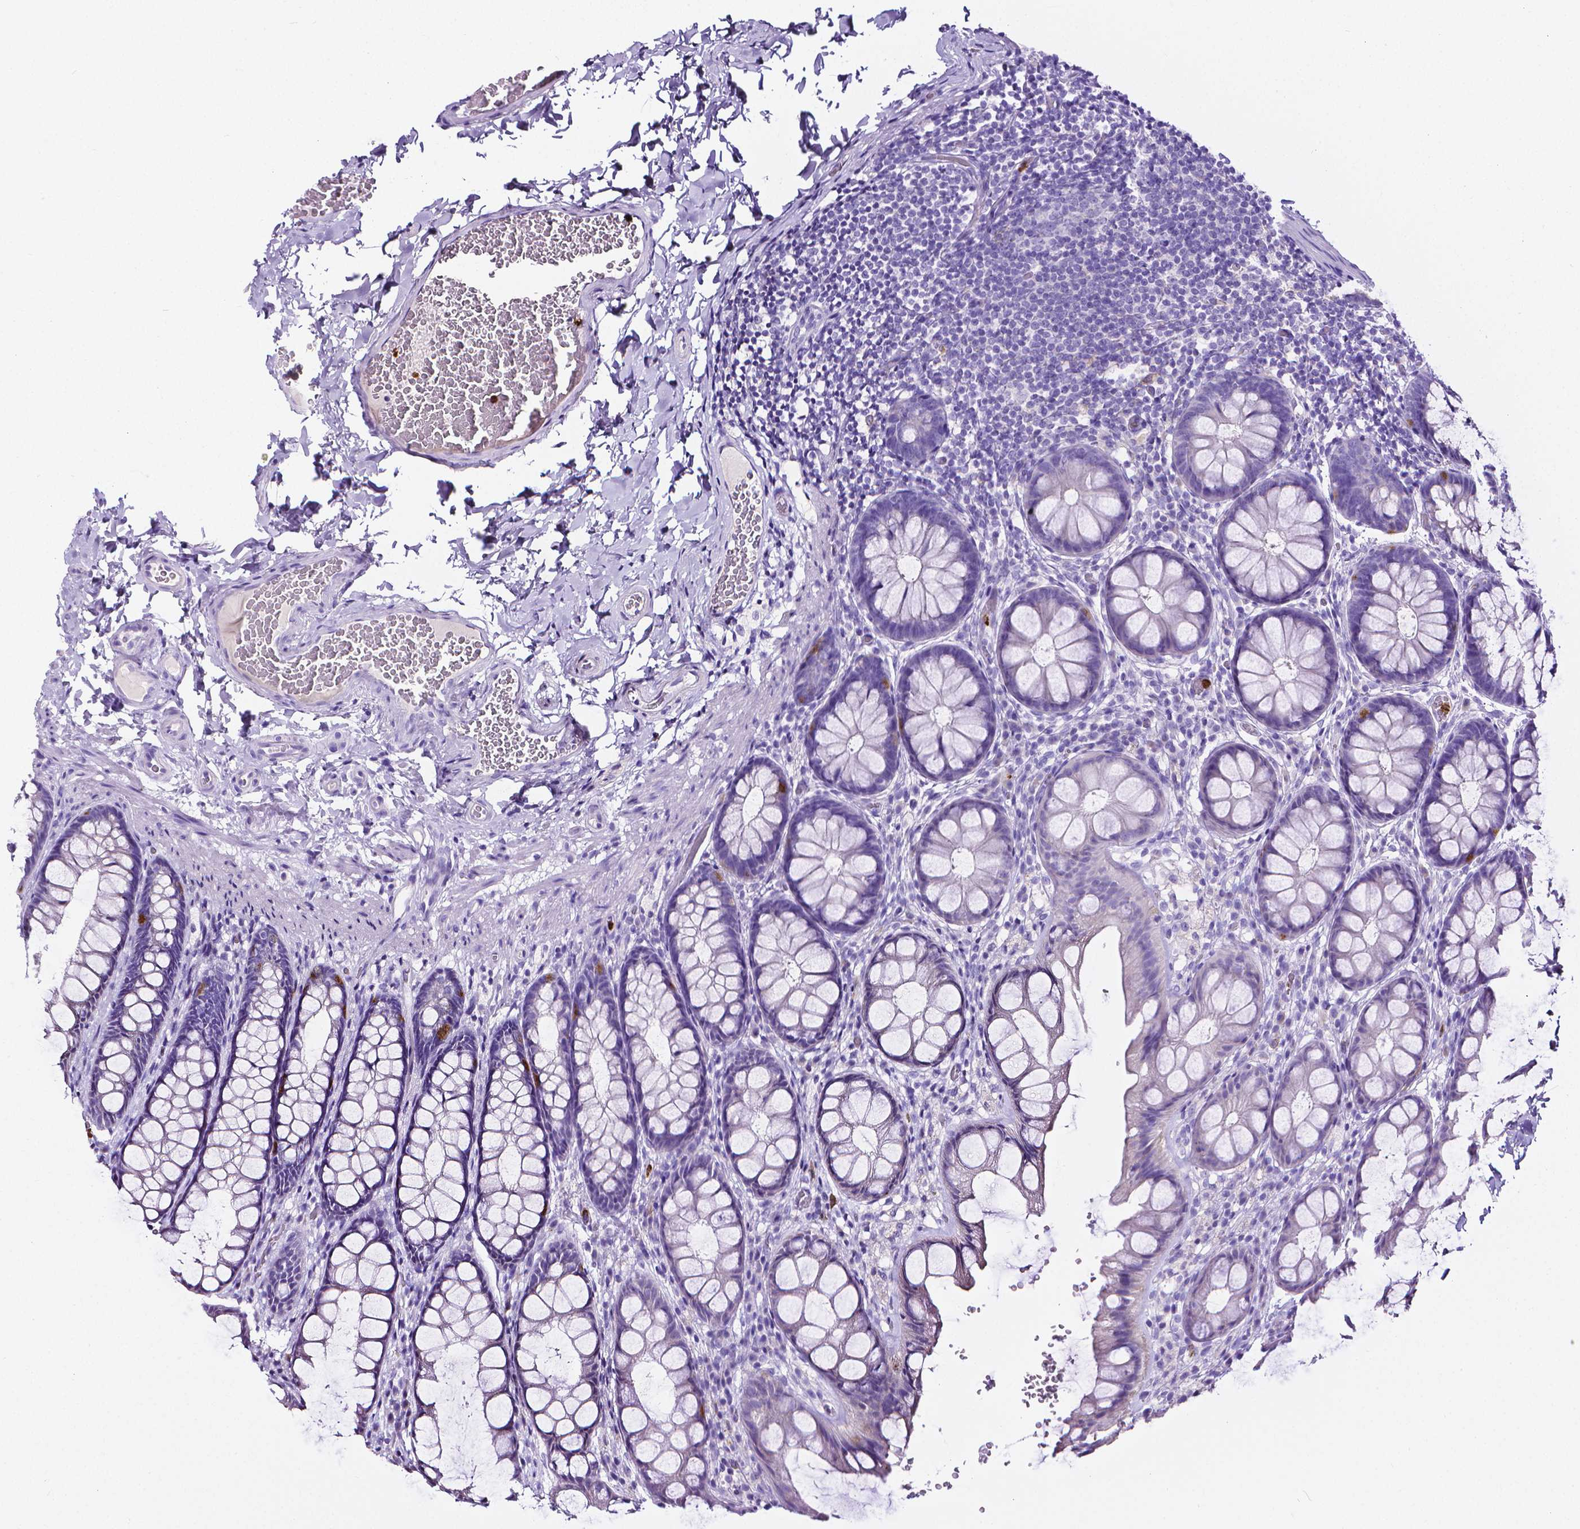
{"staining": {"intensity": "negative", "quantity": "none", "location": "none"}, "tissue": "colon", "cell_type": "Endothelial cells", "image_type": "normal", "snomed": [{"axis": "morphology", "description": "Normal tissue, NOS"}, {"axis": "topography", "description": "Colon"}], "caption": "Protein analysis of benign colon shows no significant staining in endothelial cells.", "gene": "MMP9", "patient": {"sex": "male", "age": 47}}